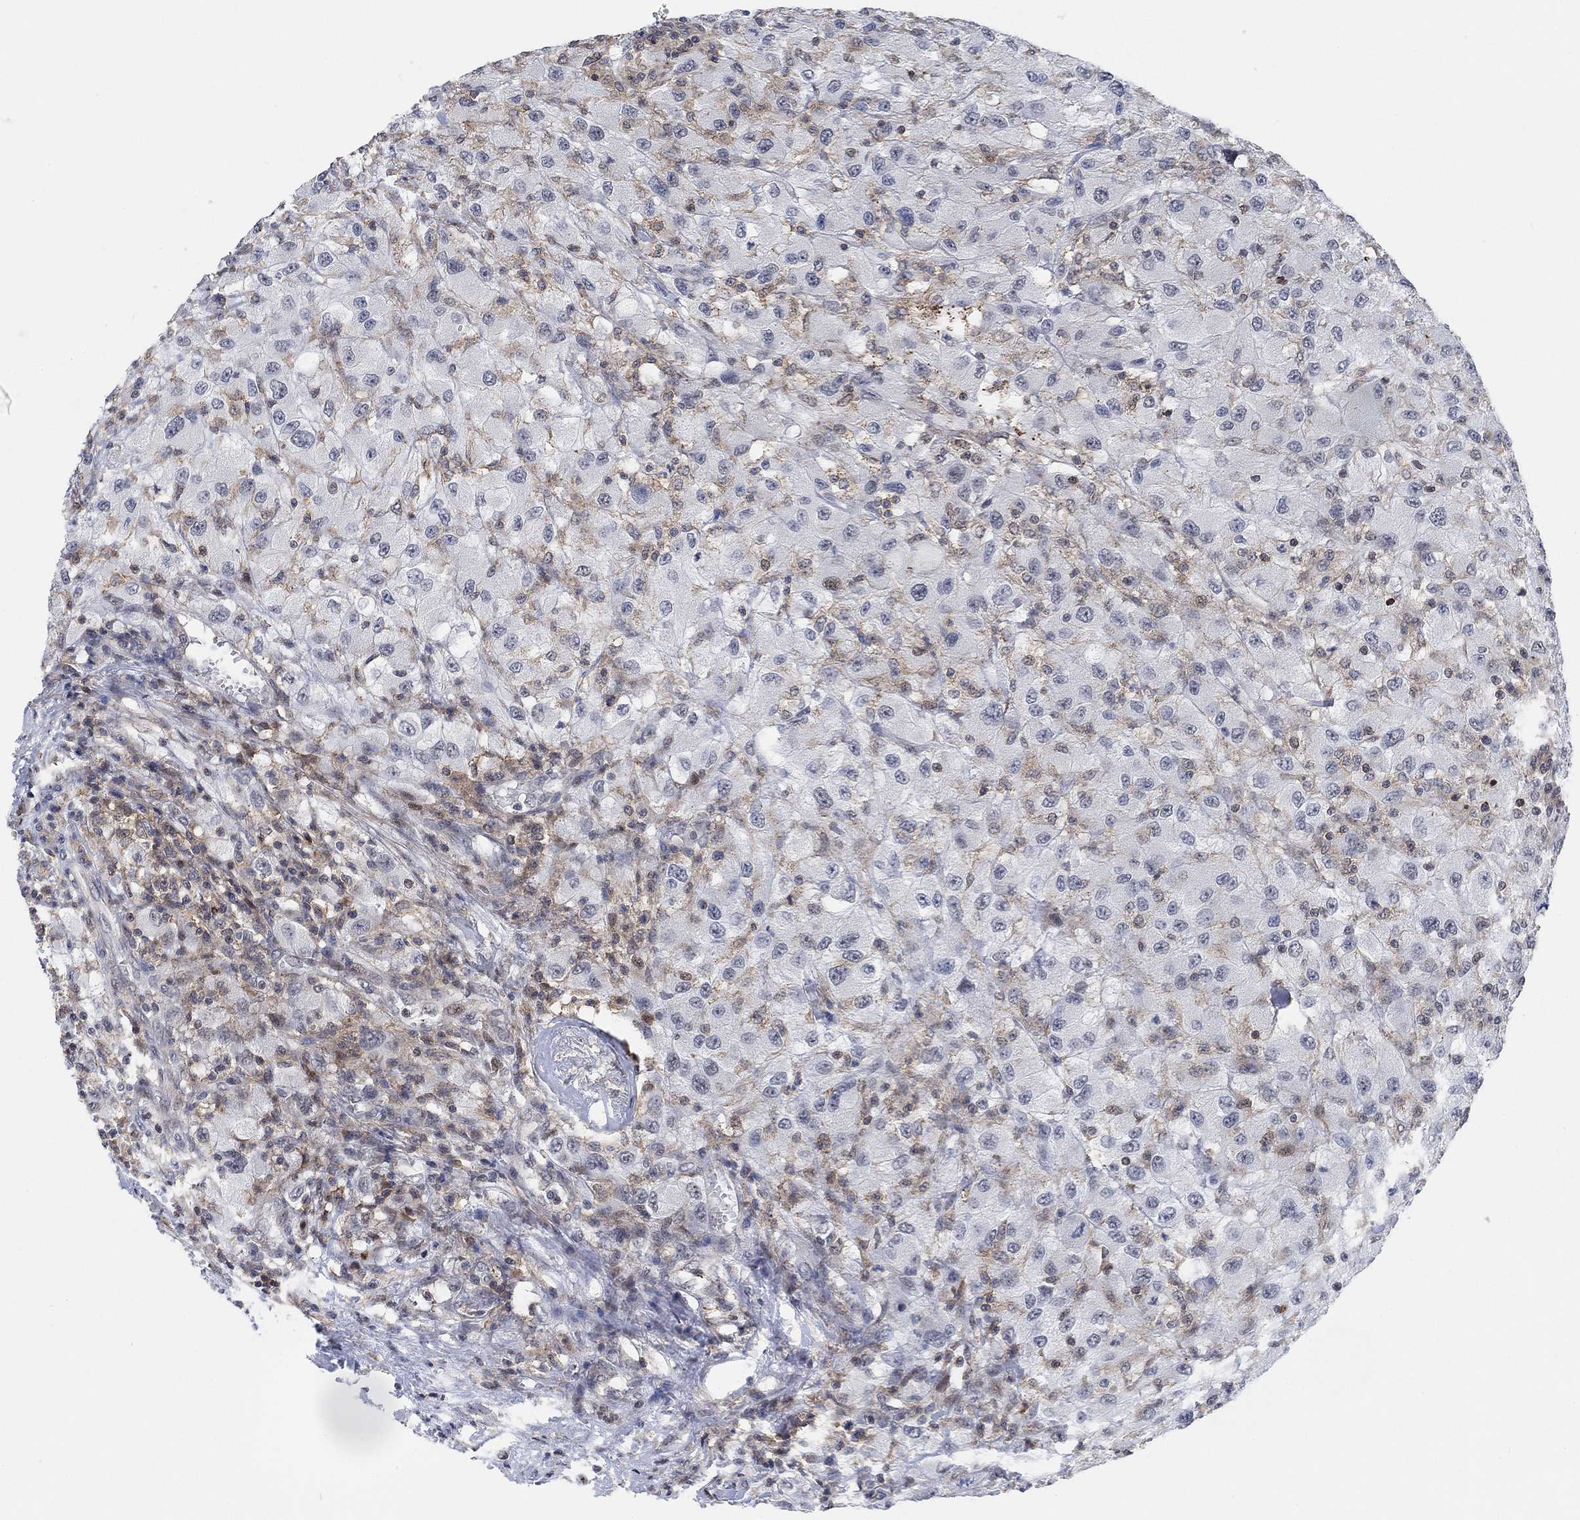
{"staining": {"intensity": "moderate", "quantity": "<25%", "location": "cytoplasmic/membranous"}, "tissue": "renal cancer", "cell_type": "Tumor cells", "image_type": "cancer", "snomed": [{"axis": "morphology", "description": "Adenocarcinoma, NOS"}, {"axis": "topography", "description": "Kidney"}], "caption": "This image demonstrates IHC staining of human renal adenocarcinoma, with low moderate cytoplasmic/membranous expression in about <25% of tumor cells.", "gene": "PWWP2B", "patient": {"sex": "female", "age": 67}}